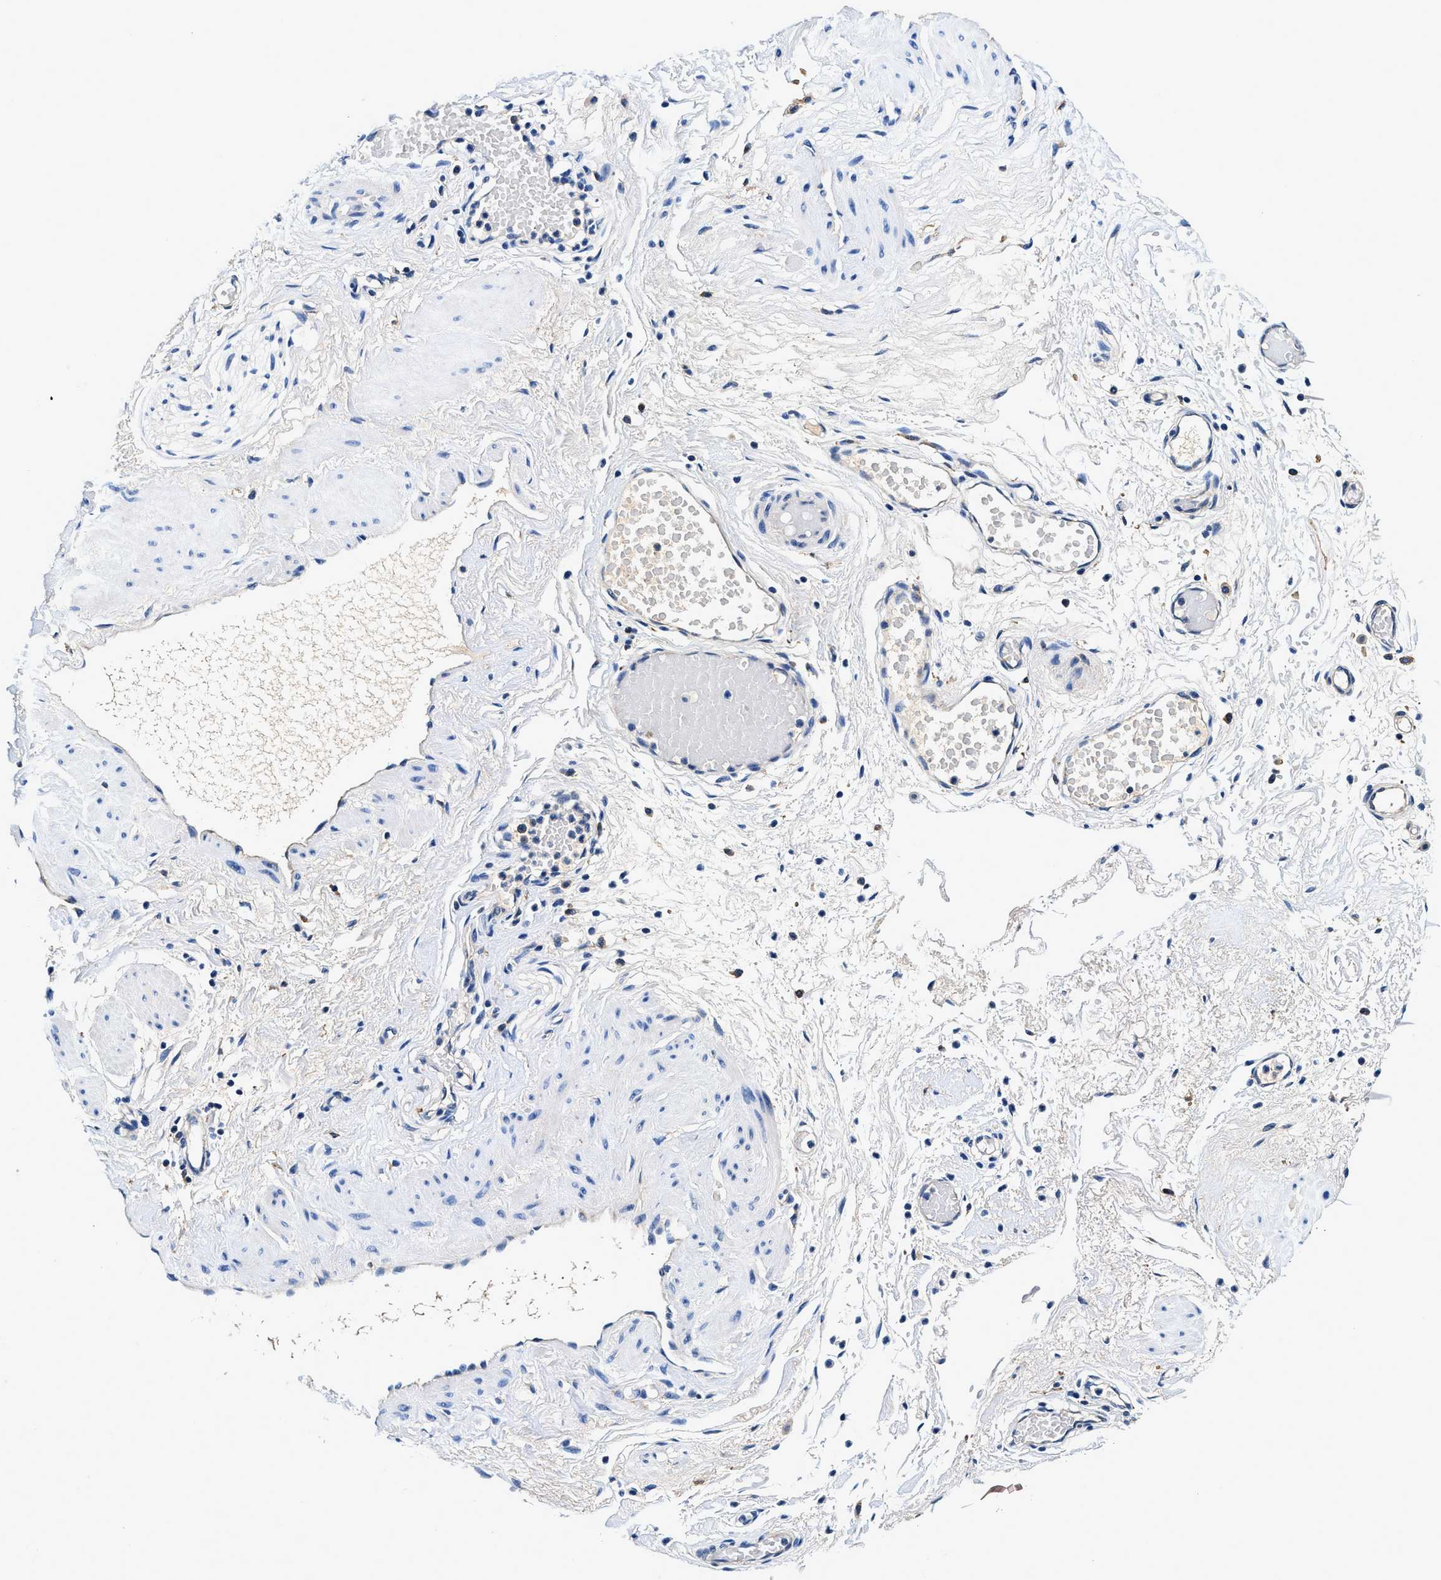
{"staining": {"intensity": "negative", "quantity": "none", "location": "none"}, "tissue": "adipose tissue", "cell_type": "Adipocytes", "image_type": "normal", "snomed": [{"axis": "morphology", "description": "Normal tissue, NOS"}, {"axis": "topography", "description": "Soft tissue"}, {"axis": "topography", "description": "Vascular tissue"}], "caption": "IHC of unremarkable human adipose tissue shows no expression in adipocytes. (DAB (3,3'-diaminobenzidine) immunohistochemistry (IHC) with hematoxylin counter stain).", "gene": "ZFAND3", "patient": {"sex": "female", "age": 35}}